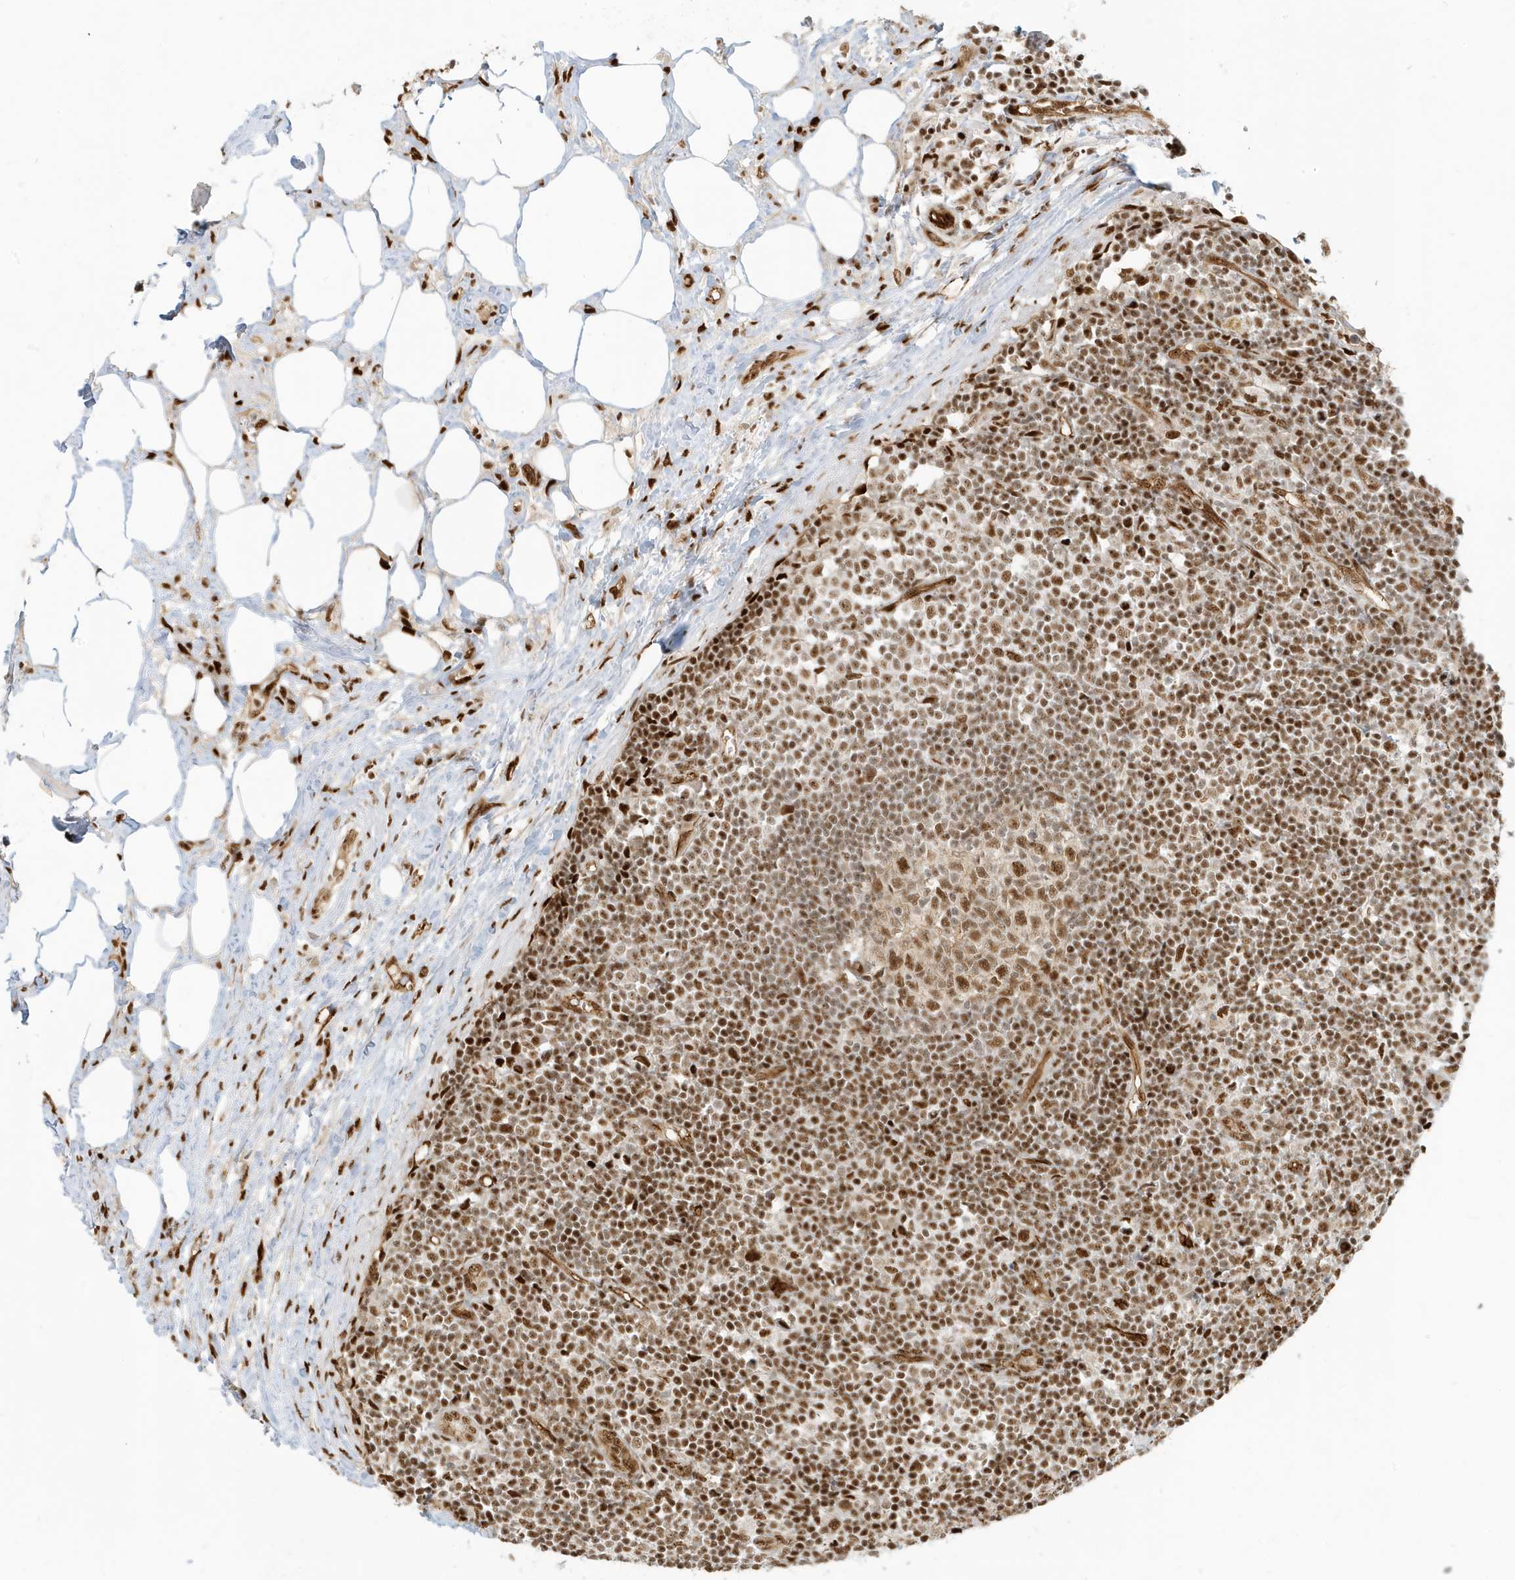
{"staining": {"intensity": "moderate", "quantity": ">75%", "location": "nuclear"}, "tissue": "lymph node", "cell_type": "Germinal center cells", "image_type": "normal", "snomed": [{"axis": "morphology", "description": "Normal tissue, NOS"}, {"axis": "morphology", "description": "Squamous cell carcinoma, metastatic, NOS"}, {"axis": "topography", "description": "Lymph node"}], "caption": "Germinal center cells exhibit medium levels of moderate nuclear expression in approximately >75% of cells in benign lymph node. Immunohistochemistry (ihc) stains the protein in brown and the nuclei are stained blue.", "gene": "CKS1B", "patient": {"sex": "male", "age": 73}}